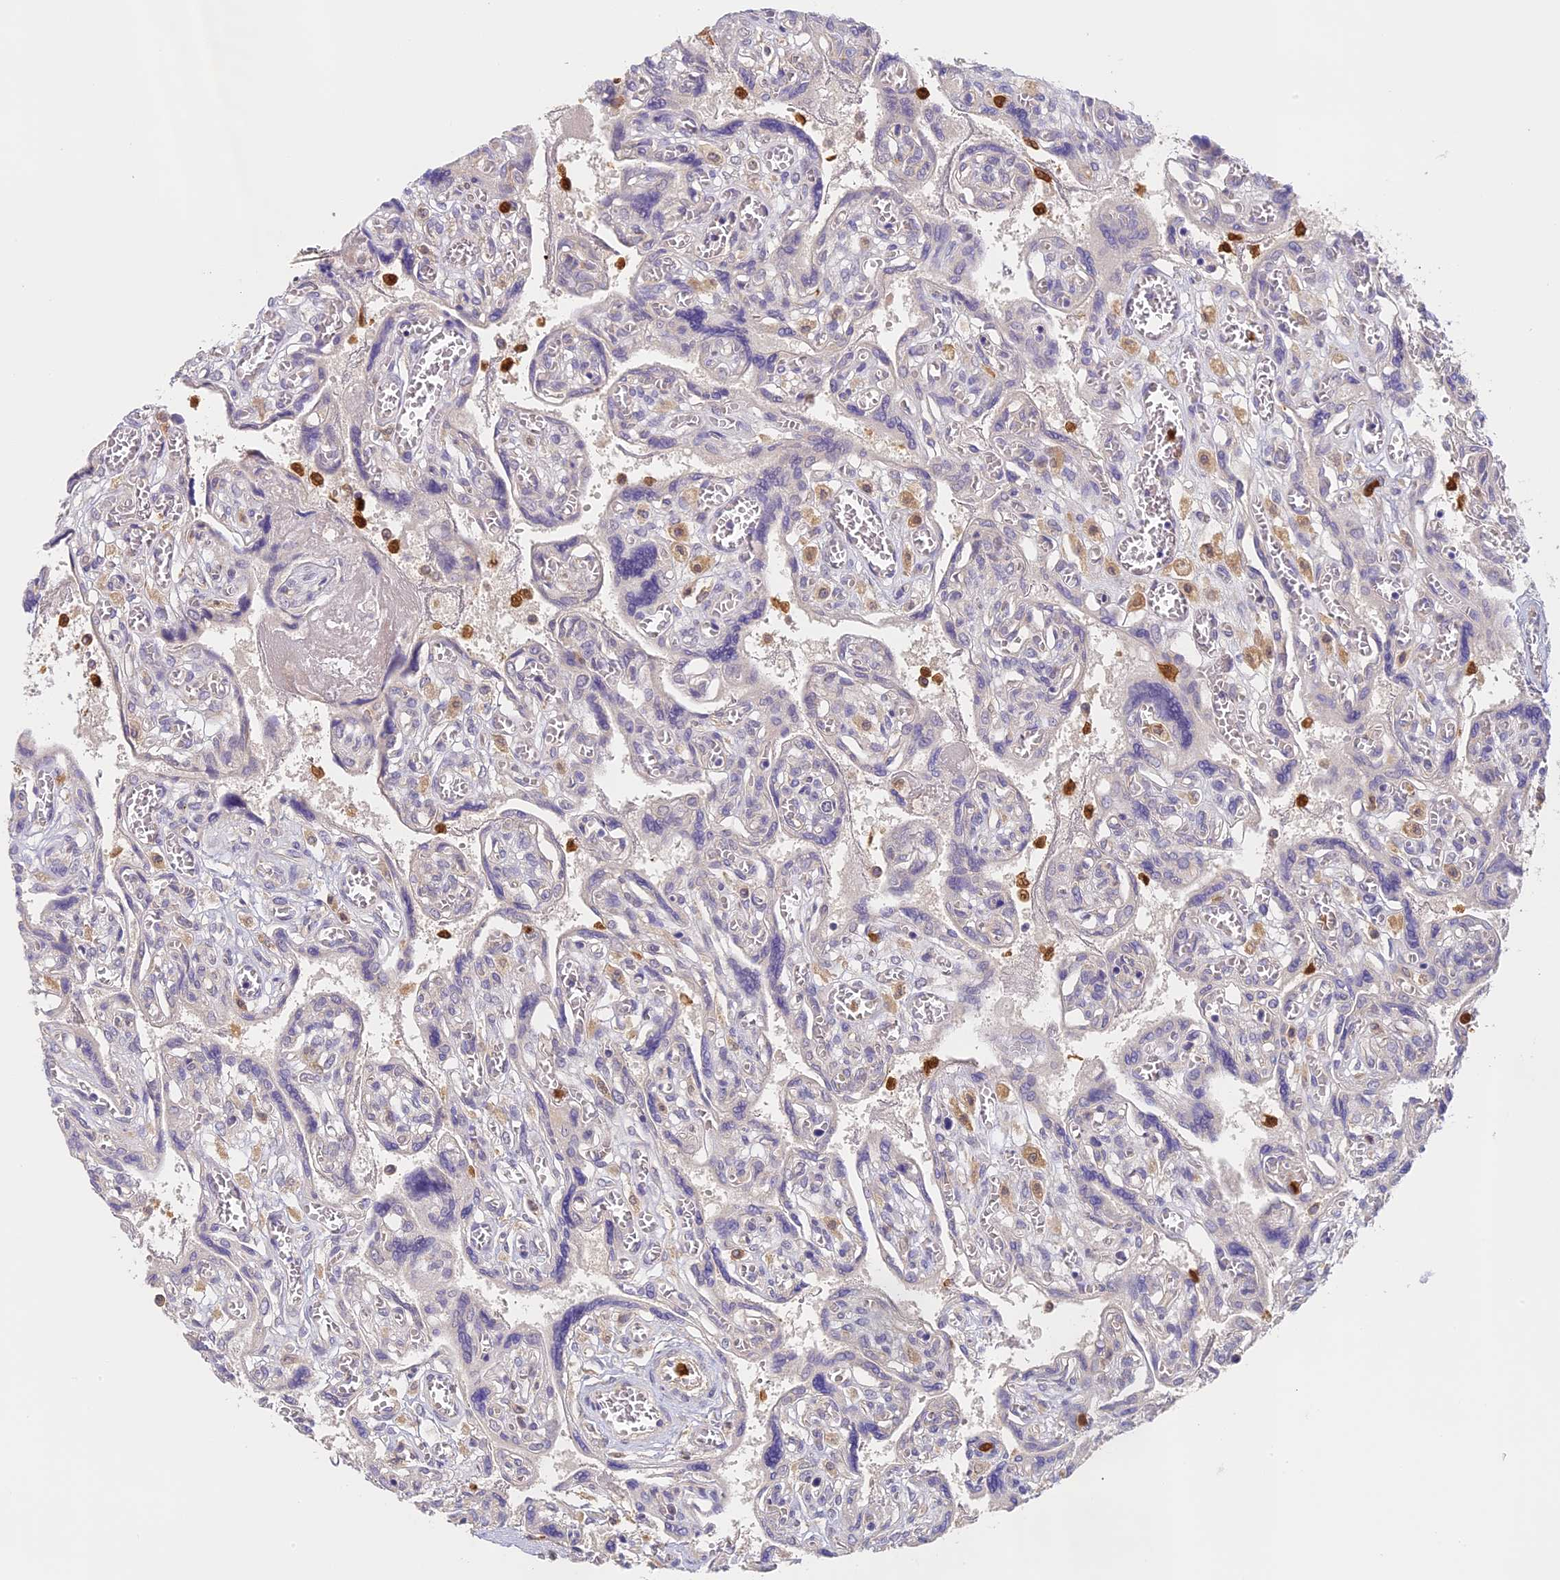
{"staining": {"intensity": "negative", "quantity": "none", "location": "none"}, "tissue": "placenta", "cell_type": "Trophoblastic cells", "image_type": "normal", "snomed": [{"axis": "morphology", "description": "Normal tissue, NOS"}, {"axis": "topography", "description": "Placenta"}], "caption": "Trophoblastic cells show no significant expression in benign placenta.", "gene": "NCF4", "patient": {"sex": "female", "age": 39}}